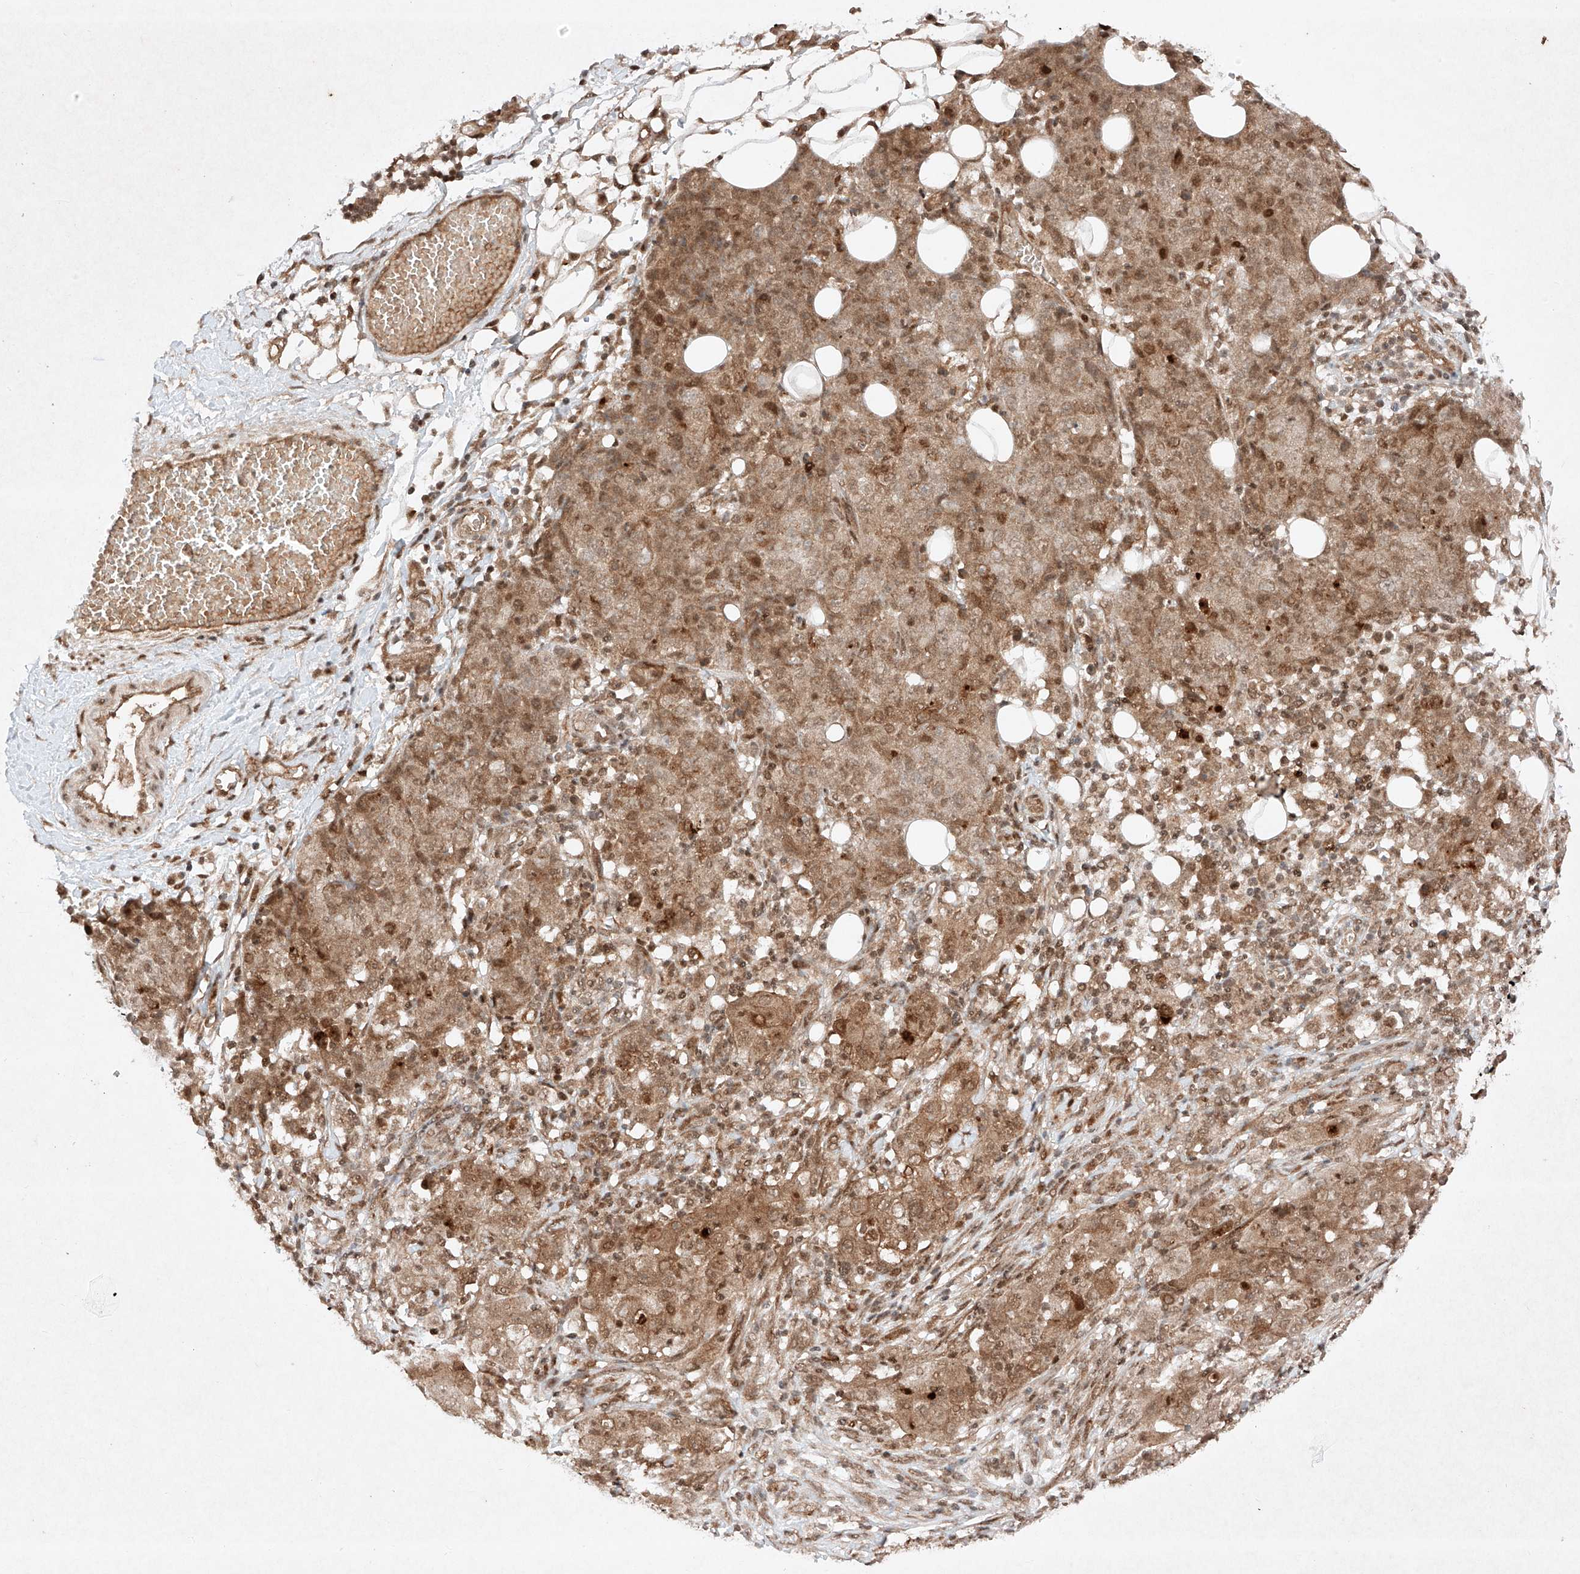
{"staining": {"intensity": "moderate", "quantity": ">75%", "location": "cytoplasmic/membranous,nuclear"}, "tissue": "ovarian cancer", "cell_type": "Tumor cells", "image_type": "cancer", "snomed": [{"axis": "morphology", "description": "Carcinoma, endometroid"}, {"axis": "topography", "description": "Ovary"}], "caption": "IHC (DAB) staining of human ovarian cancer (endometroid carcinoma) exhibits moderate cytoplasmic/membranous and nuclear protein staining in approximately >75% of tumor cells.", "gene": "RNF31", "patient": {"sex": "female", "age": 42}}